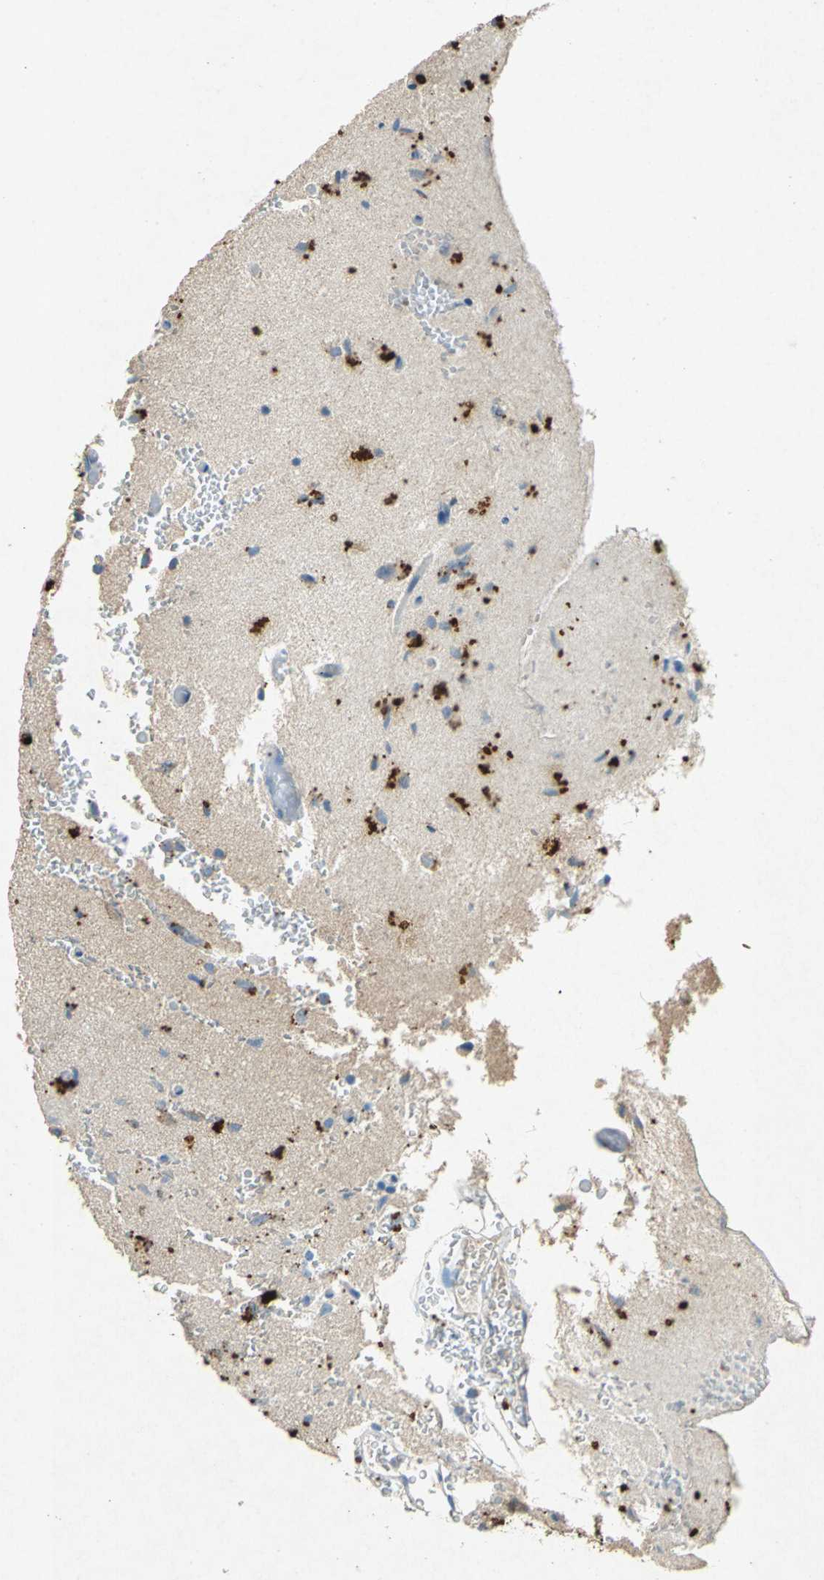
{"staining": {"intensity": "weak", "quantity": ">75%", "location": "cytoplasmic/membranous"}, "tissue": "glioma", "cell_type": "Tumor cells", "image_type": "cancer", "snomed": [{"axis": "morphology", "description": "Glioma, malignant, High grade"}, {"axis": "topography", "description": "Brain"}], "caption": "This photomicrograph shows immunohistochemistry (IHC) staining of glioma, with low weak cytoplasmic/membranous positivity in approximately >75% of tumor cells.", "gene": "ADAMTS5", "patient": {"sex": "male", "age": 47}}